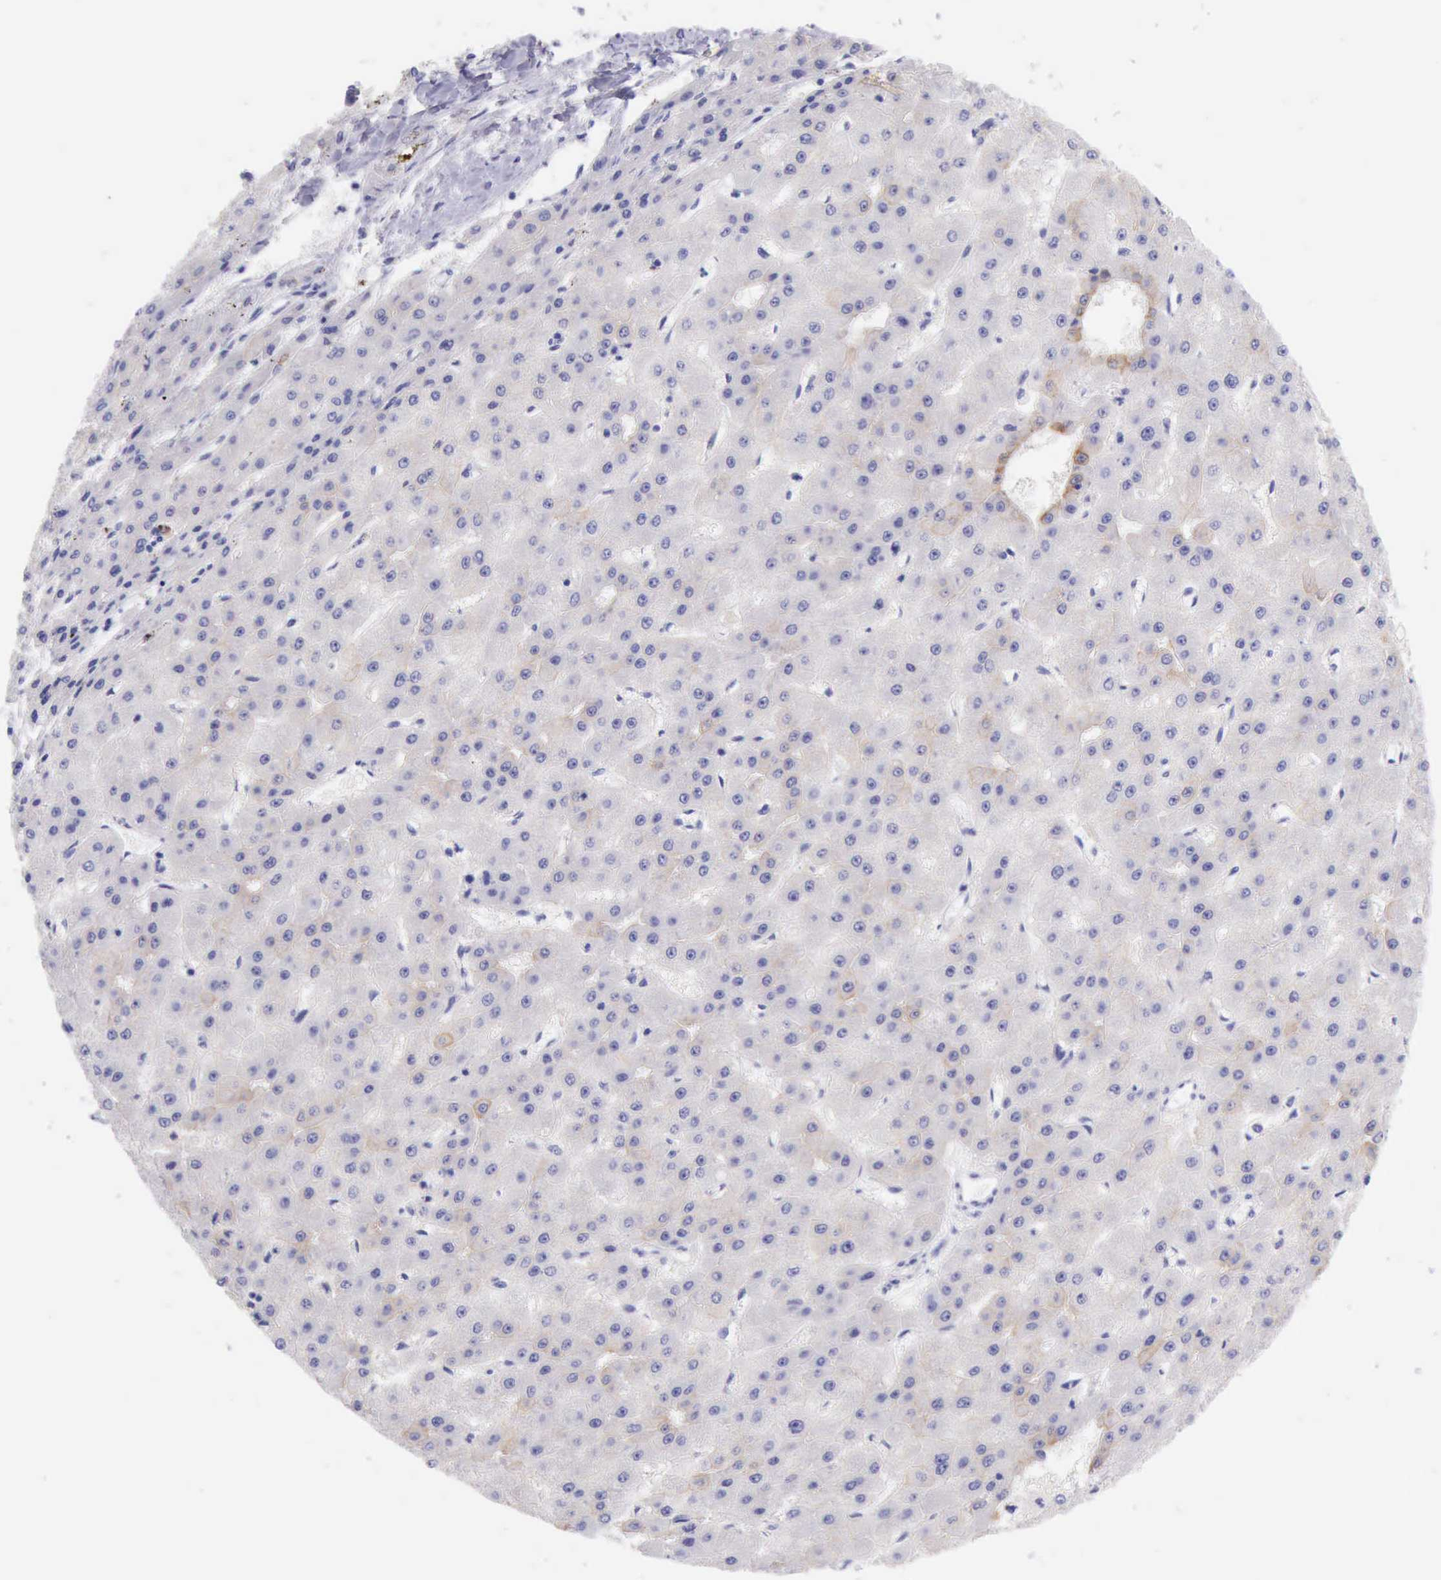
{"staining": {"intensity": "weak", "quantity": "<25%", "location": "cytoplasmic/membranous"}, "tissue": "liver cancer", "cell_type": "Tumor cells", "image_type": "cancer", "snomed": [{"axis": "morphology", "description": "Carcinoma, Hepatocellular, NOS"}, {"axis": "topography", "description": "Liver"}], "caption": "Tumor cells are negative for protein expression in human hepatocellular carcinoma (liver). (DAB immunohistochemistry (IHC), high magnification).", "gene": "KRT8", "patient": {"sex": "female", "age": 52}}